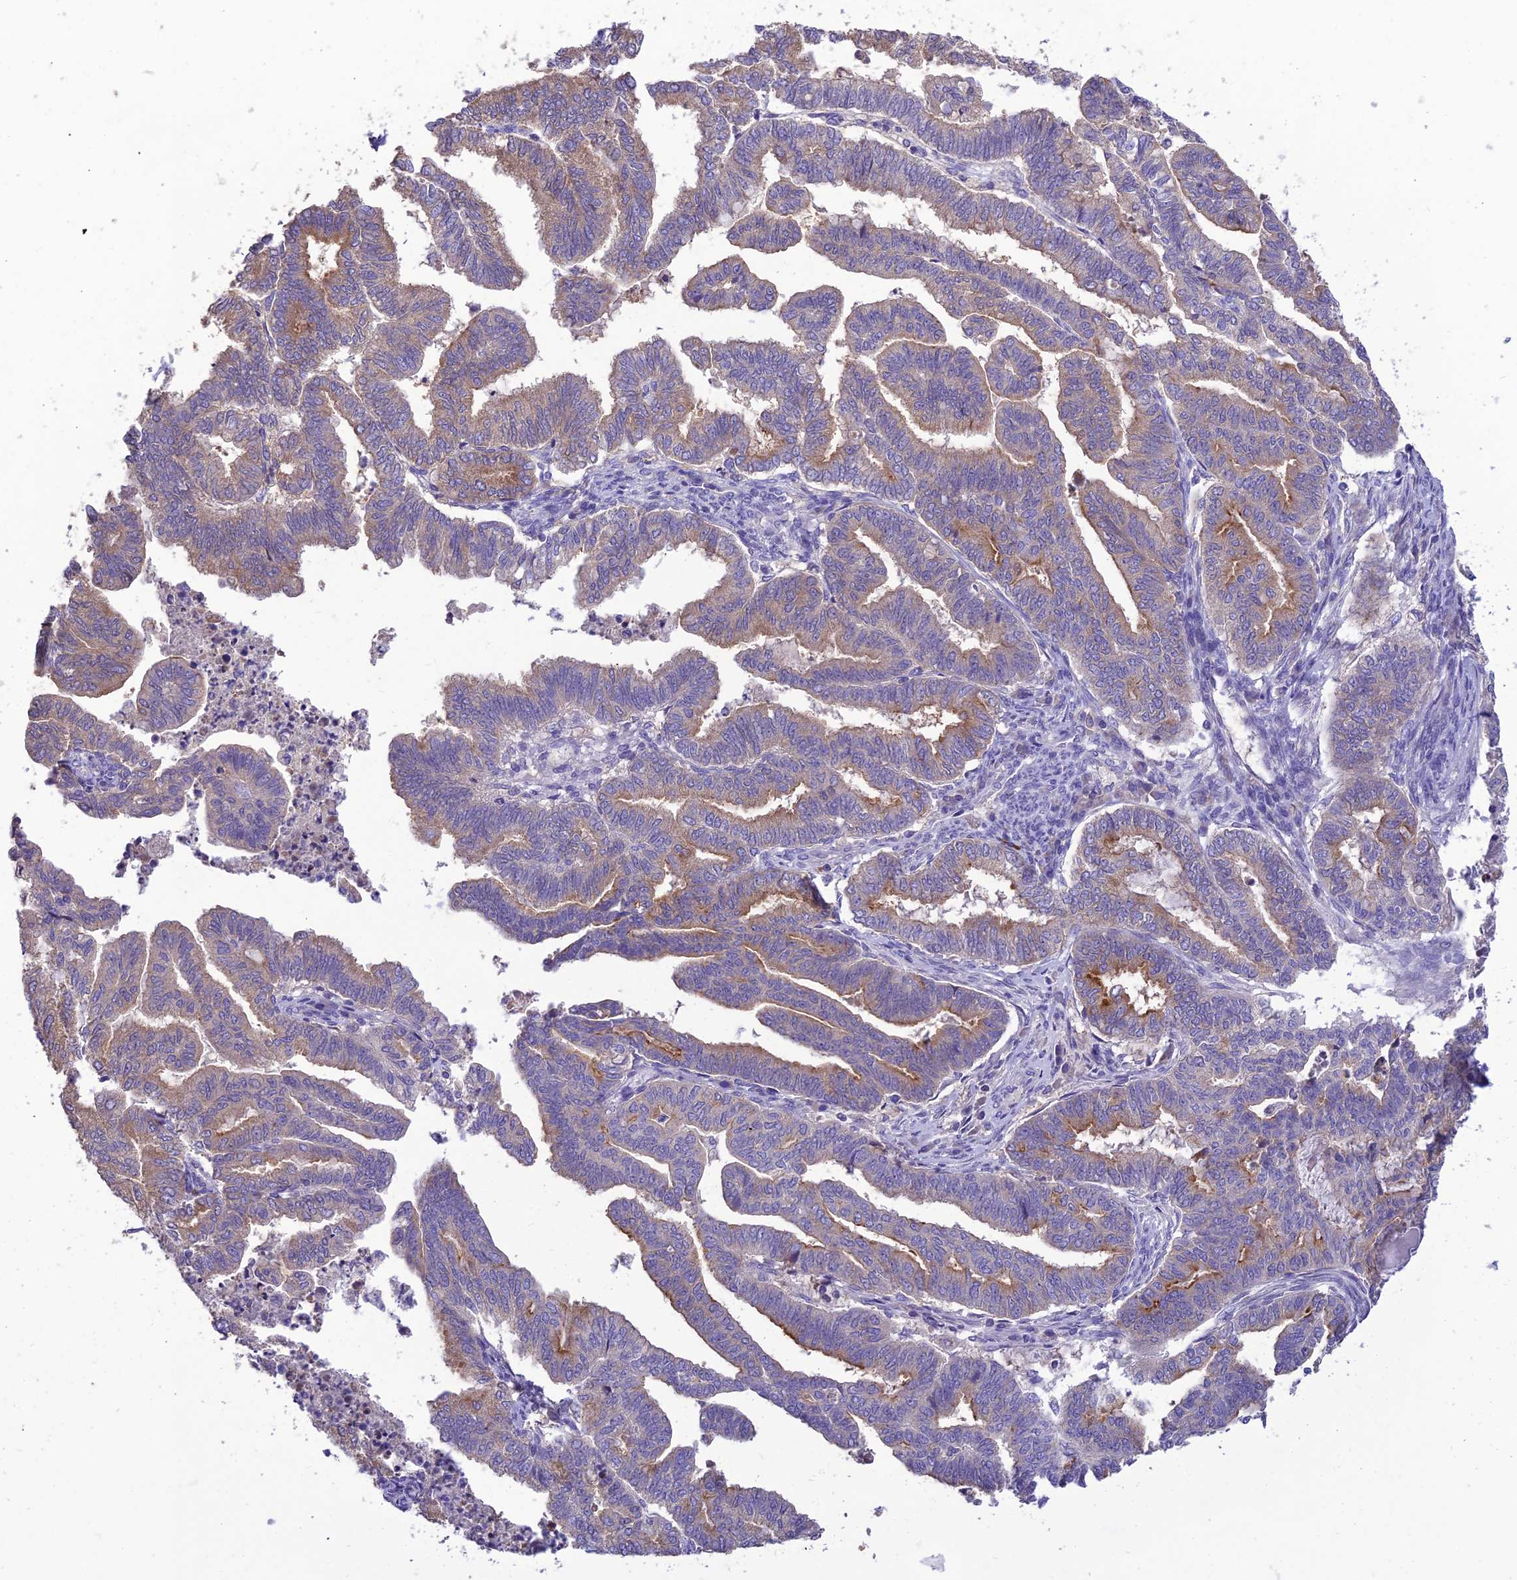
{"staining": {"intensity": "weak", "quantity": "25%-75%", "location": "cytoplasmic/membranous"}, "tissue": "endometrial cancer", "cell_type": "Tumor cells", "image_type": "cancer", "snomed": [{"axis": "morphology", "description": "Adenocarcinoma, NOS"}, {"axis": "topography", "description": "Endometrium"}], "caption": "An immunohistochemistry histopathology image of tumor tissue is shown. Protein staining in brown shows weak cytoplasmic/membranous positivity in endometrial cancer (adenocarcinoma) within tumor cells. Ihc stains the protein in brown and the nuclei are stained blue.", "gene": "SFT2D2", "patient": {"sex": "female", "age": 79}}